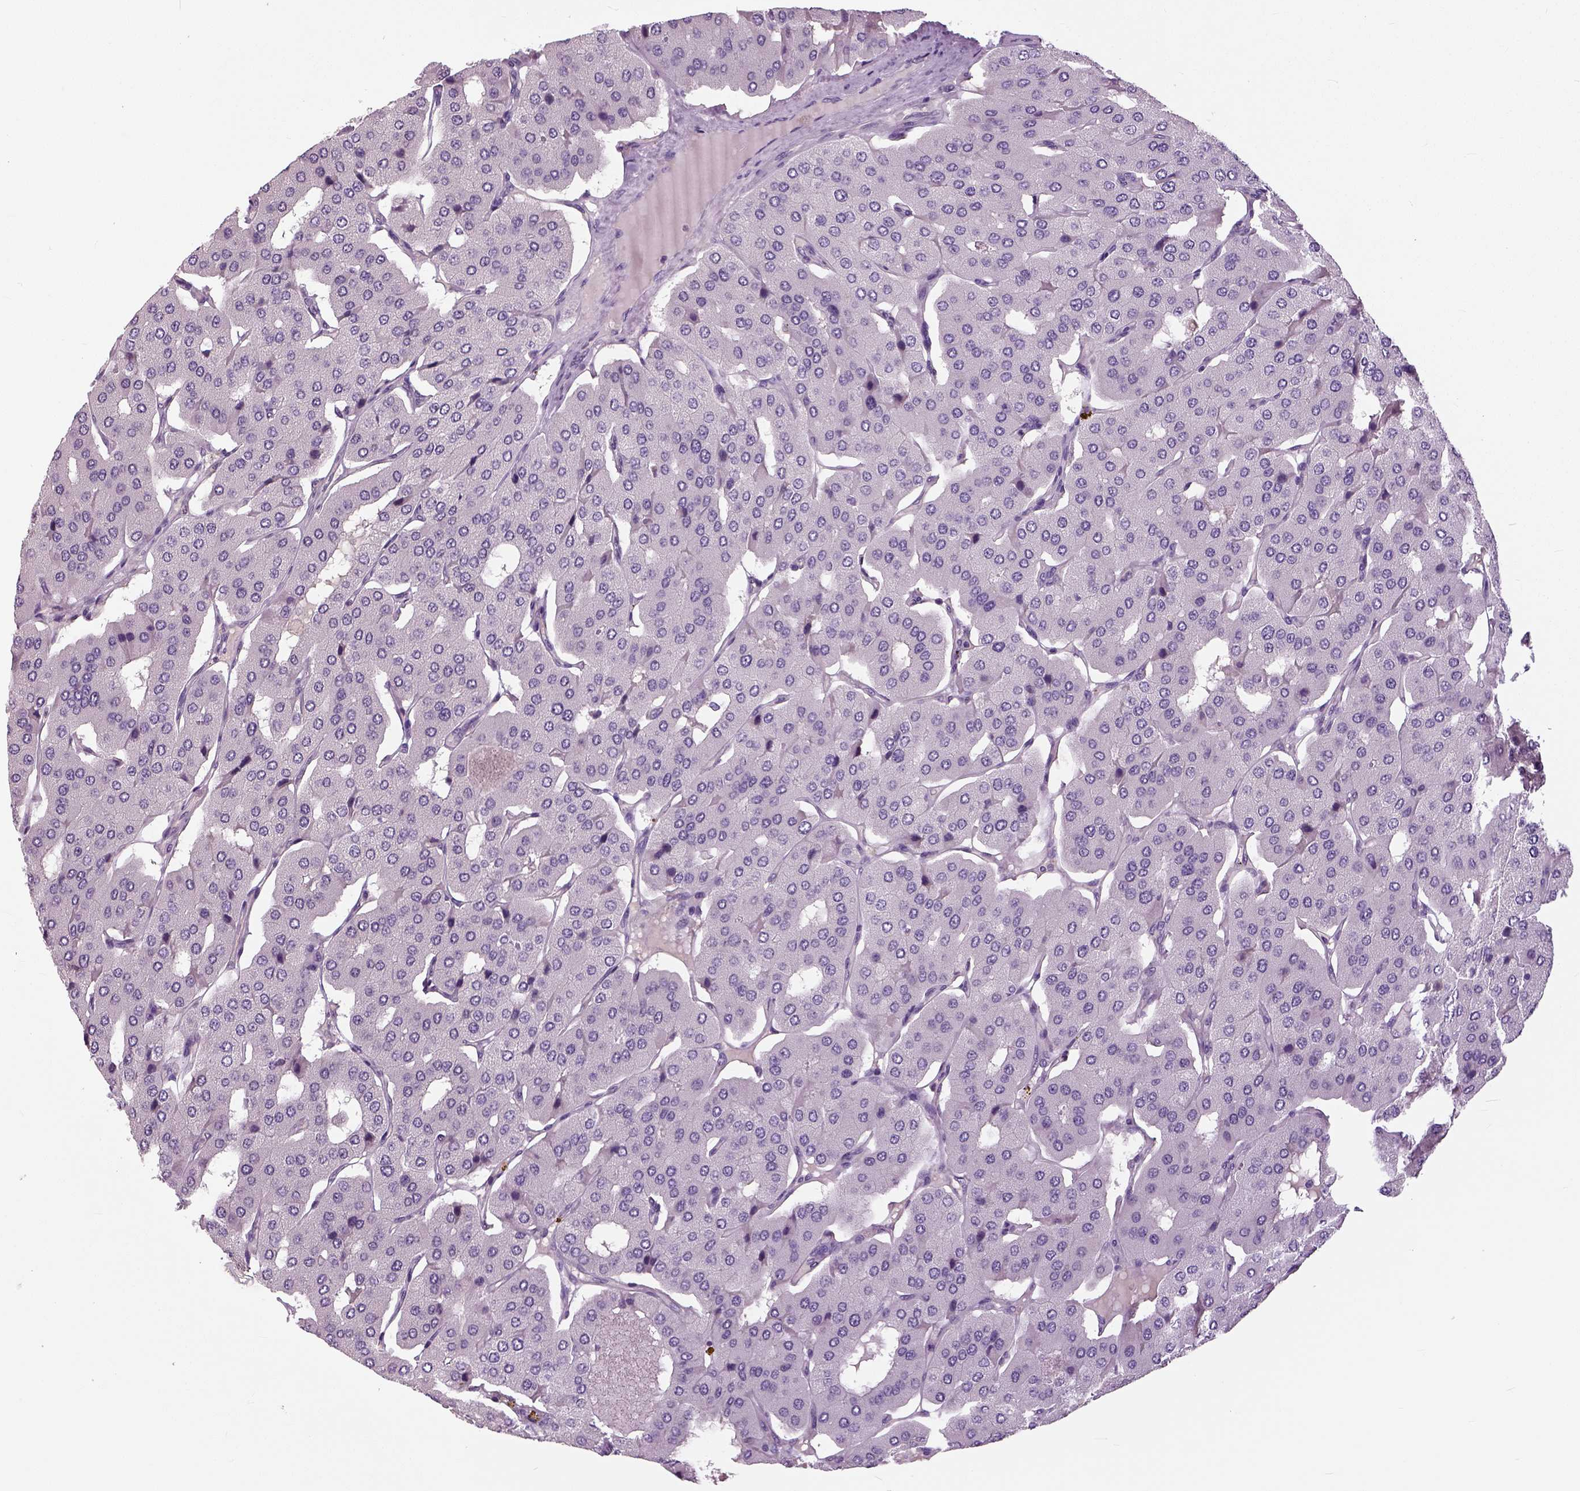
{"staining": {"intensity": "negative", "quantity": "none", "location": "none"}, "tissue": "parathyroid gland", "cell_type": "Glandular cells", "image_type": "normal", "snomed": [{"axis": "morphology", "description": "Normal tissue, NOS"}, {"axis": "morphology", "description": "Adenoma, NOS"}, {"axis": "topography", "description": "Parathyroid gland"}], "caption": "Histopathology image shows no significant protein expression in glandular cells of benign parathyroid gland. (Stains: DAB (3,3'-diaminobenzidine) IHC with hematoxylin counter stain, Microscopy: brightfield microscopy at high magnification).", "gene": "NECAB1", "patient": {"sex": "female", "age": 86}}